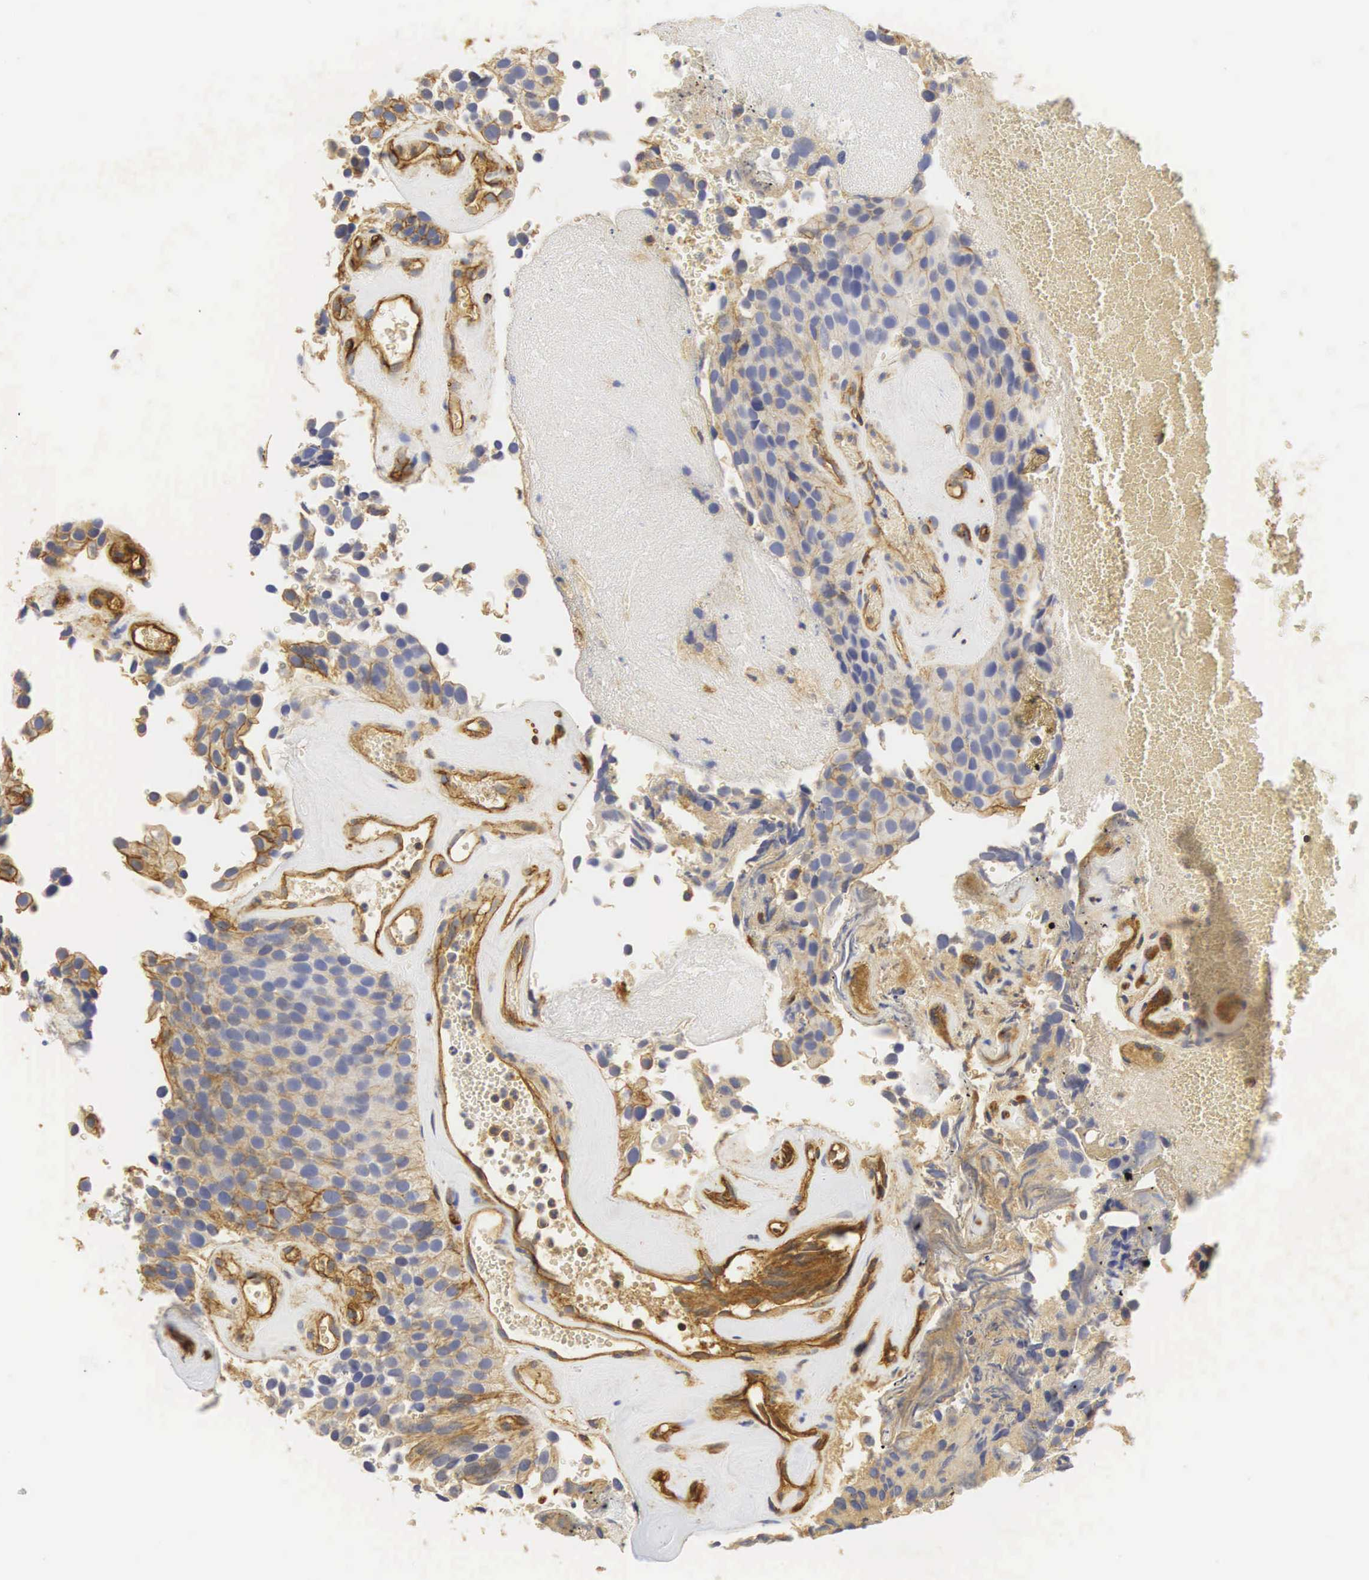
{"staining": {"intensity": "weak", "quantity": "25%-75%", "location": "cytoplasmic/membranous"}, "tissue": "urothelial cancer", "cell_type": "Tumor cells", "image_type": "cancer", "snomed": [{"axis": "morphology", "description": "Urothelial carcinoma, High grade"}, {"axis": "topography", "description": "Urinary bladder"}], "caption": "A histopathology image of urothelial cancer stained for a protein displays weak cytoplasmic/membranous brown staining in tumor cells. The protein is stained brown, and the nuclei are stained in blue (DAB (3,3'-diaminobenzidine) IHC with brightfield microscopy, high magnification).", "gene": "CD99", "patient": {"sex": "male", "age": 72}}